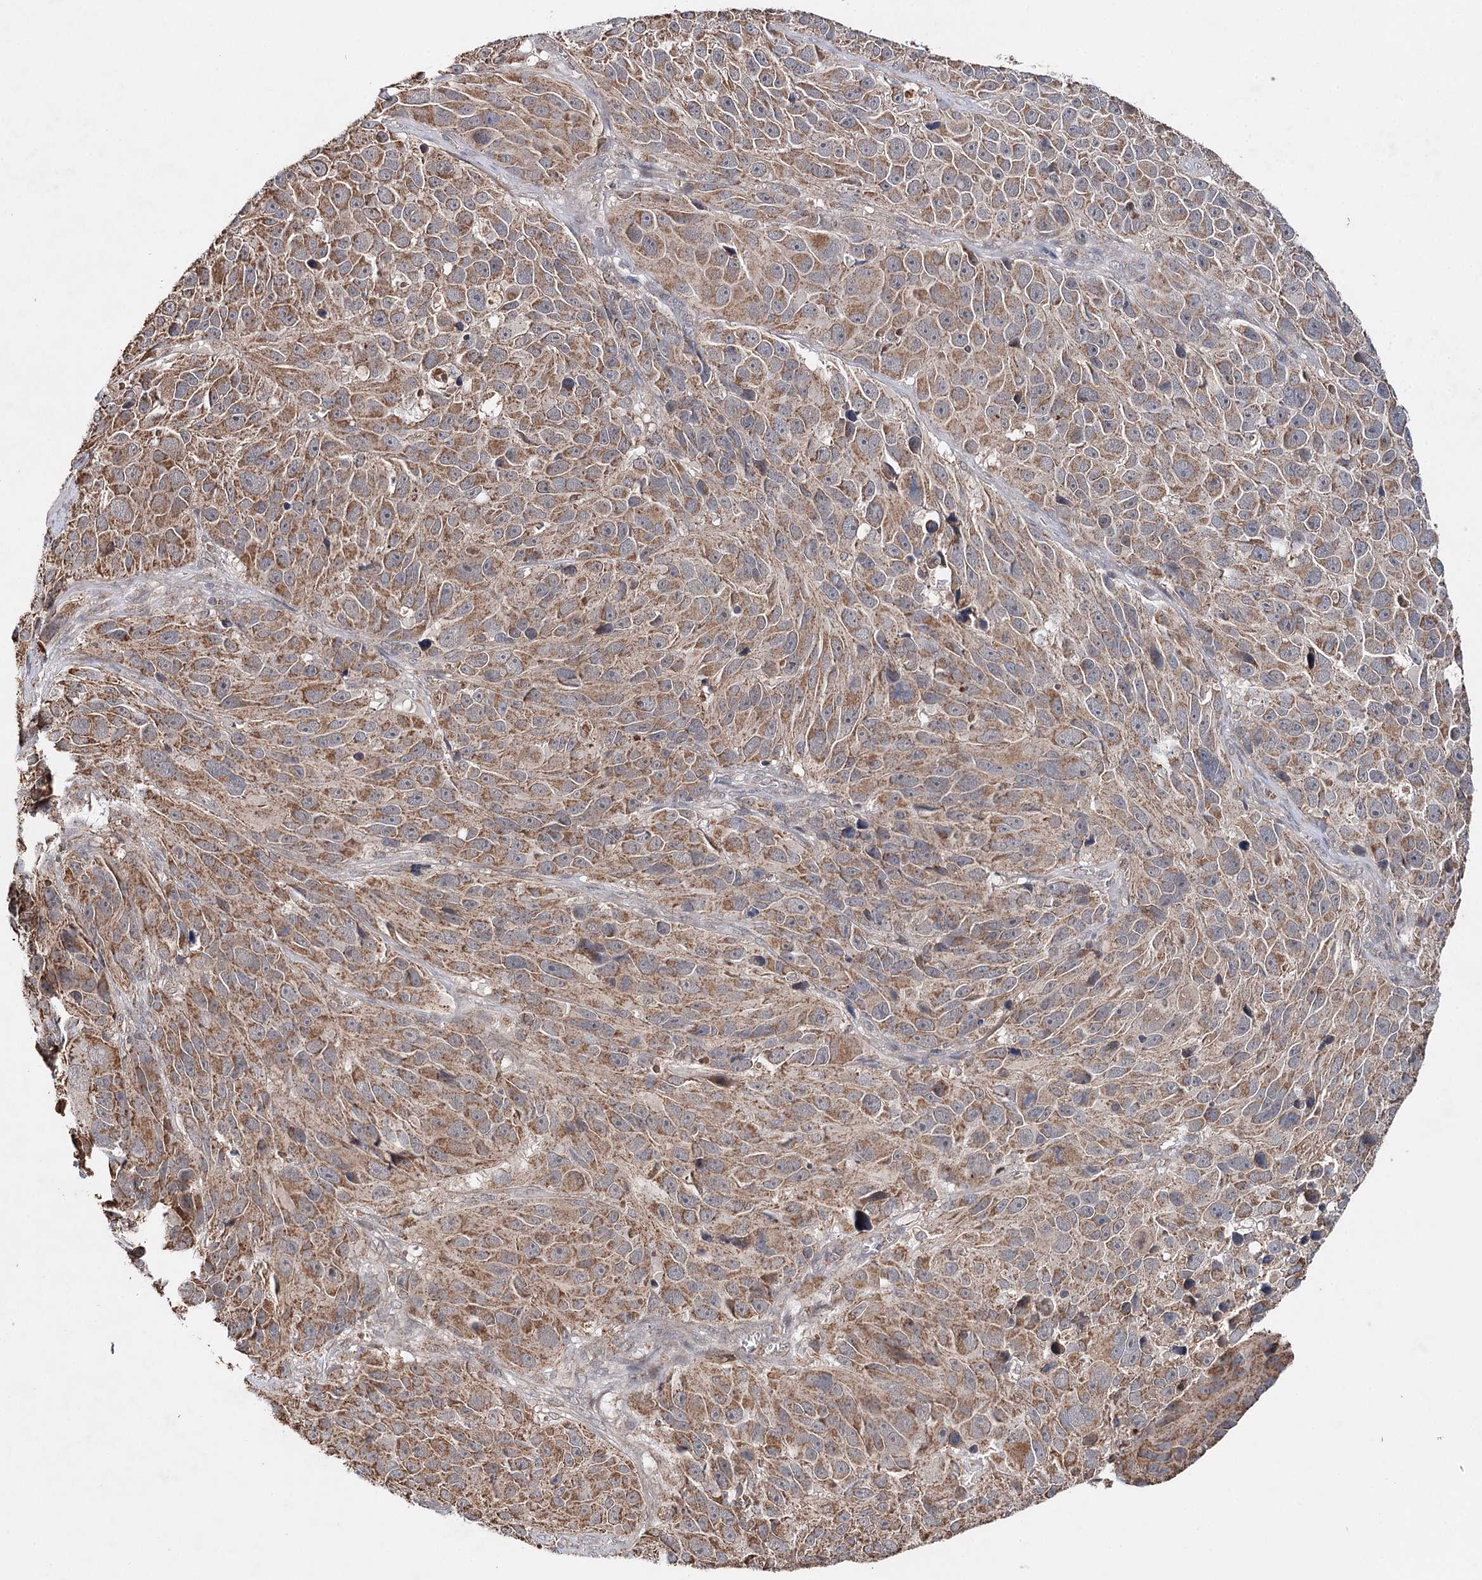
{"staining": {"intensity": "moderate", "quantity": ">75%", "location": "cytoplasmic/membranous"}, "tissue": "melanoma", "cell_type": "Tumor cells", "image_type": "cancer", "snomed": [{"axis": "morphology", "description": "Malignant melanoma, NOS"}, {"axis": "topography", "description": "Skin"}], "caption": "Protein staining shows moderate cytoplasmic/membranous positivity in approximately >75% of tumor cells in malignant melanoma. Using DAB (3,3'-diaminobenzidine) (brown) and hematoxylin (blue) stains, captured at high magnification using brightfield microscopy.", "gene": "PIK3CB", "patient": {"sex": "male", "age": 84}}